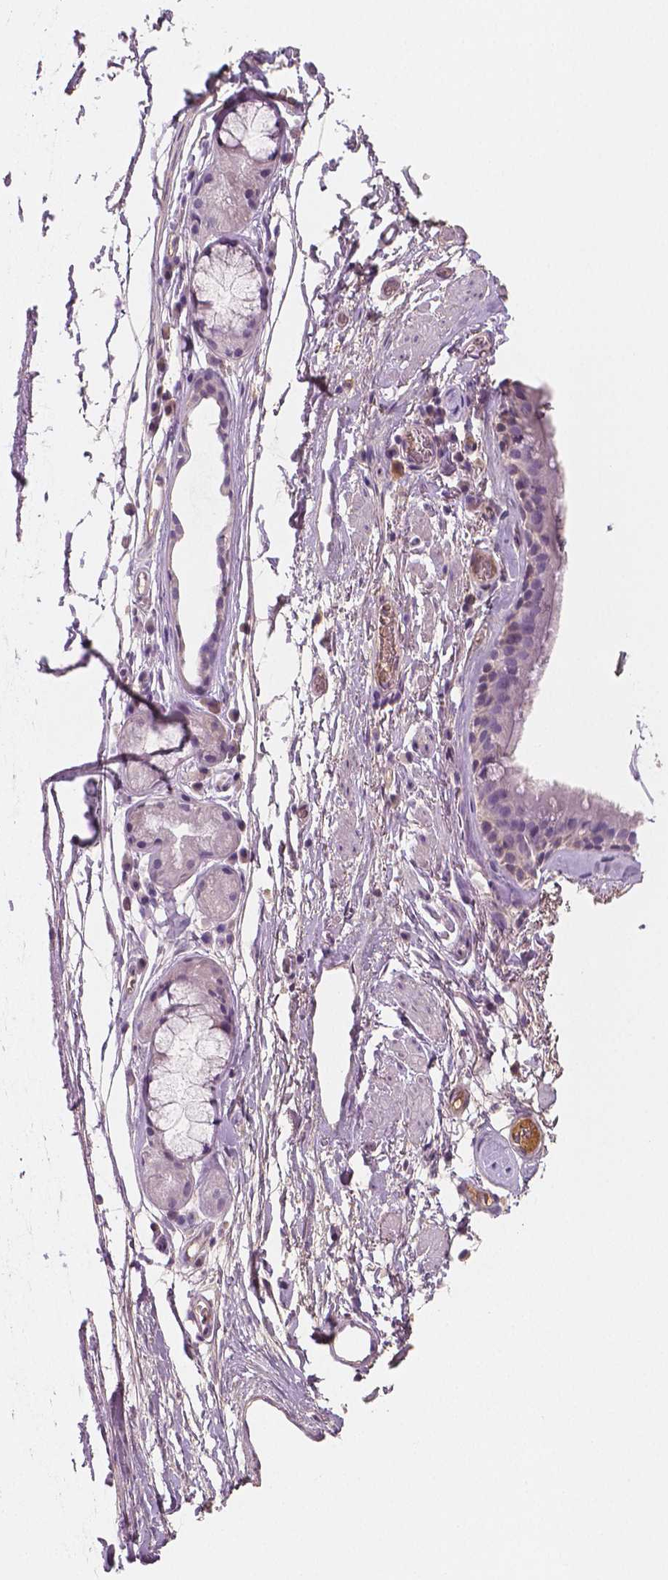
{"staining": {"intensity": "negative", "quantity": "none", "location": "none"}, "tissue": "bronchus", "cell_type": "Respiratory epithelial cells", "image_type": "normal", "snomed": [{"axis": "morphology", "description": "Normal tissue, NOS"}, {"axis": "topography", "description": "Cartilage tissue"}, {"axis": "topography", "description": "Bronchus"}], "caption": "Bronchus was stained to show a protein in brown. There is no significant staining in respiratory epithelial cells. (Brightfield microscopy of DAB immunohistochemistry (IHC) at high magnification).", "gene": "APOA4", "patient": {"sex": "male", "age": 58}}